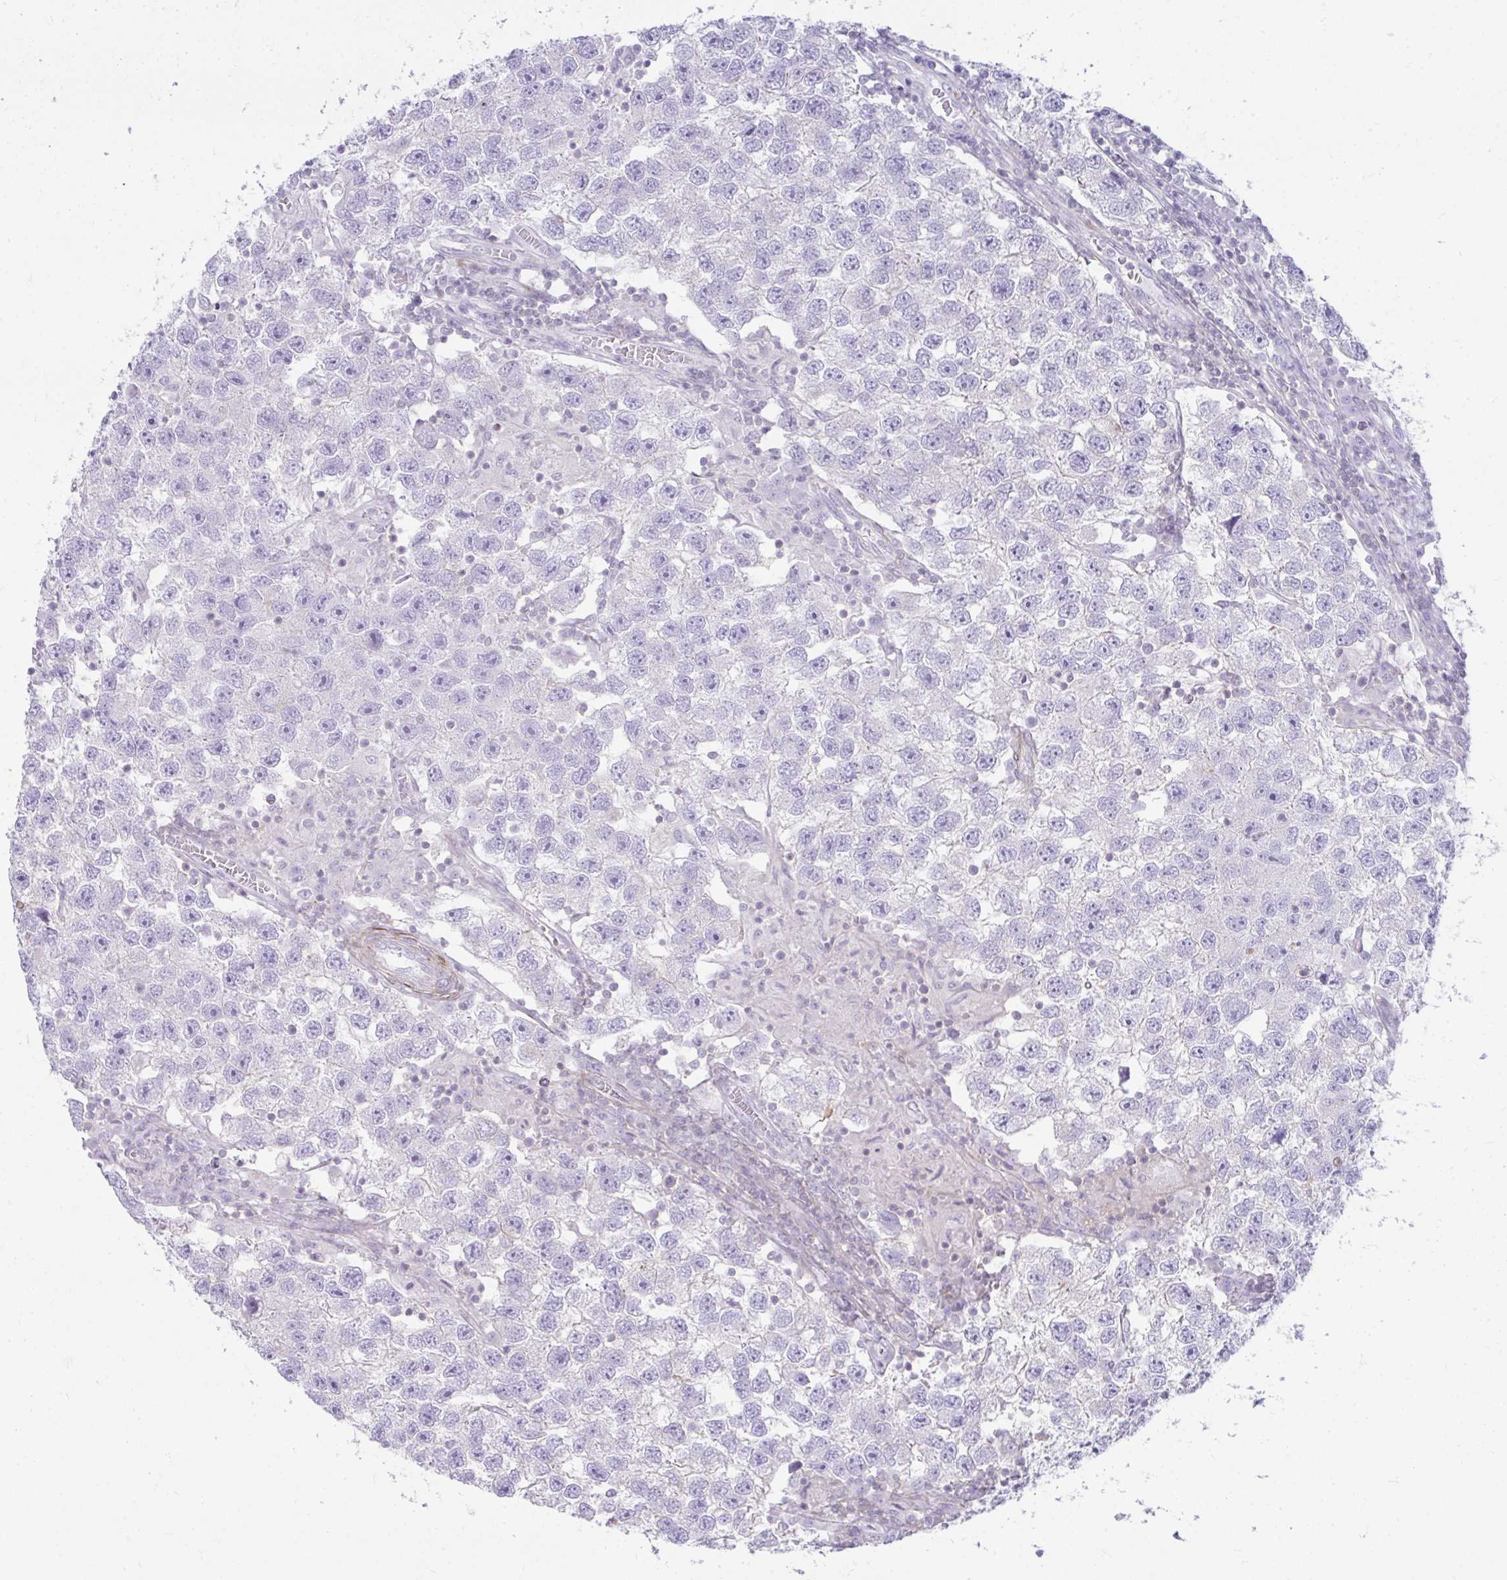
{"staining": {"intensity": "negative", "quantity": "none", "location": "none"}, "tissue": "testis cancer", "cell_type": "Tumor cells", "image_type": "cancer", "snomed": [{"axis": "morphology", "description": "Seminoma, NOS"}, {"axis": "topography", "description": "Testis"}], "caption": "High power microscopy micrograph of an immunohistochemistry (IHC) histopathology image of seminoma (testis), revealing no significant expression in tumor cells.", "gene": "CDRT15", "patient": {"sex": "male", "age": 26}}